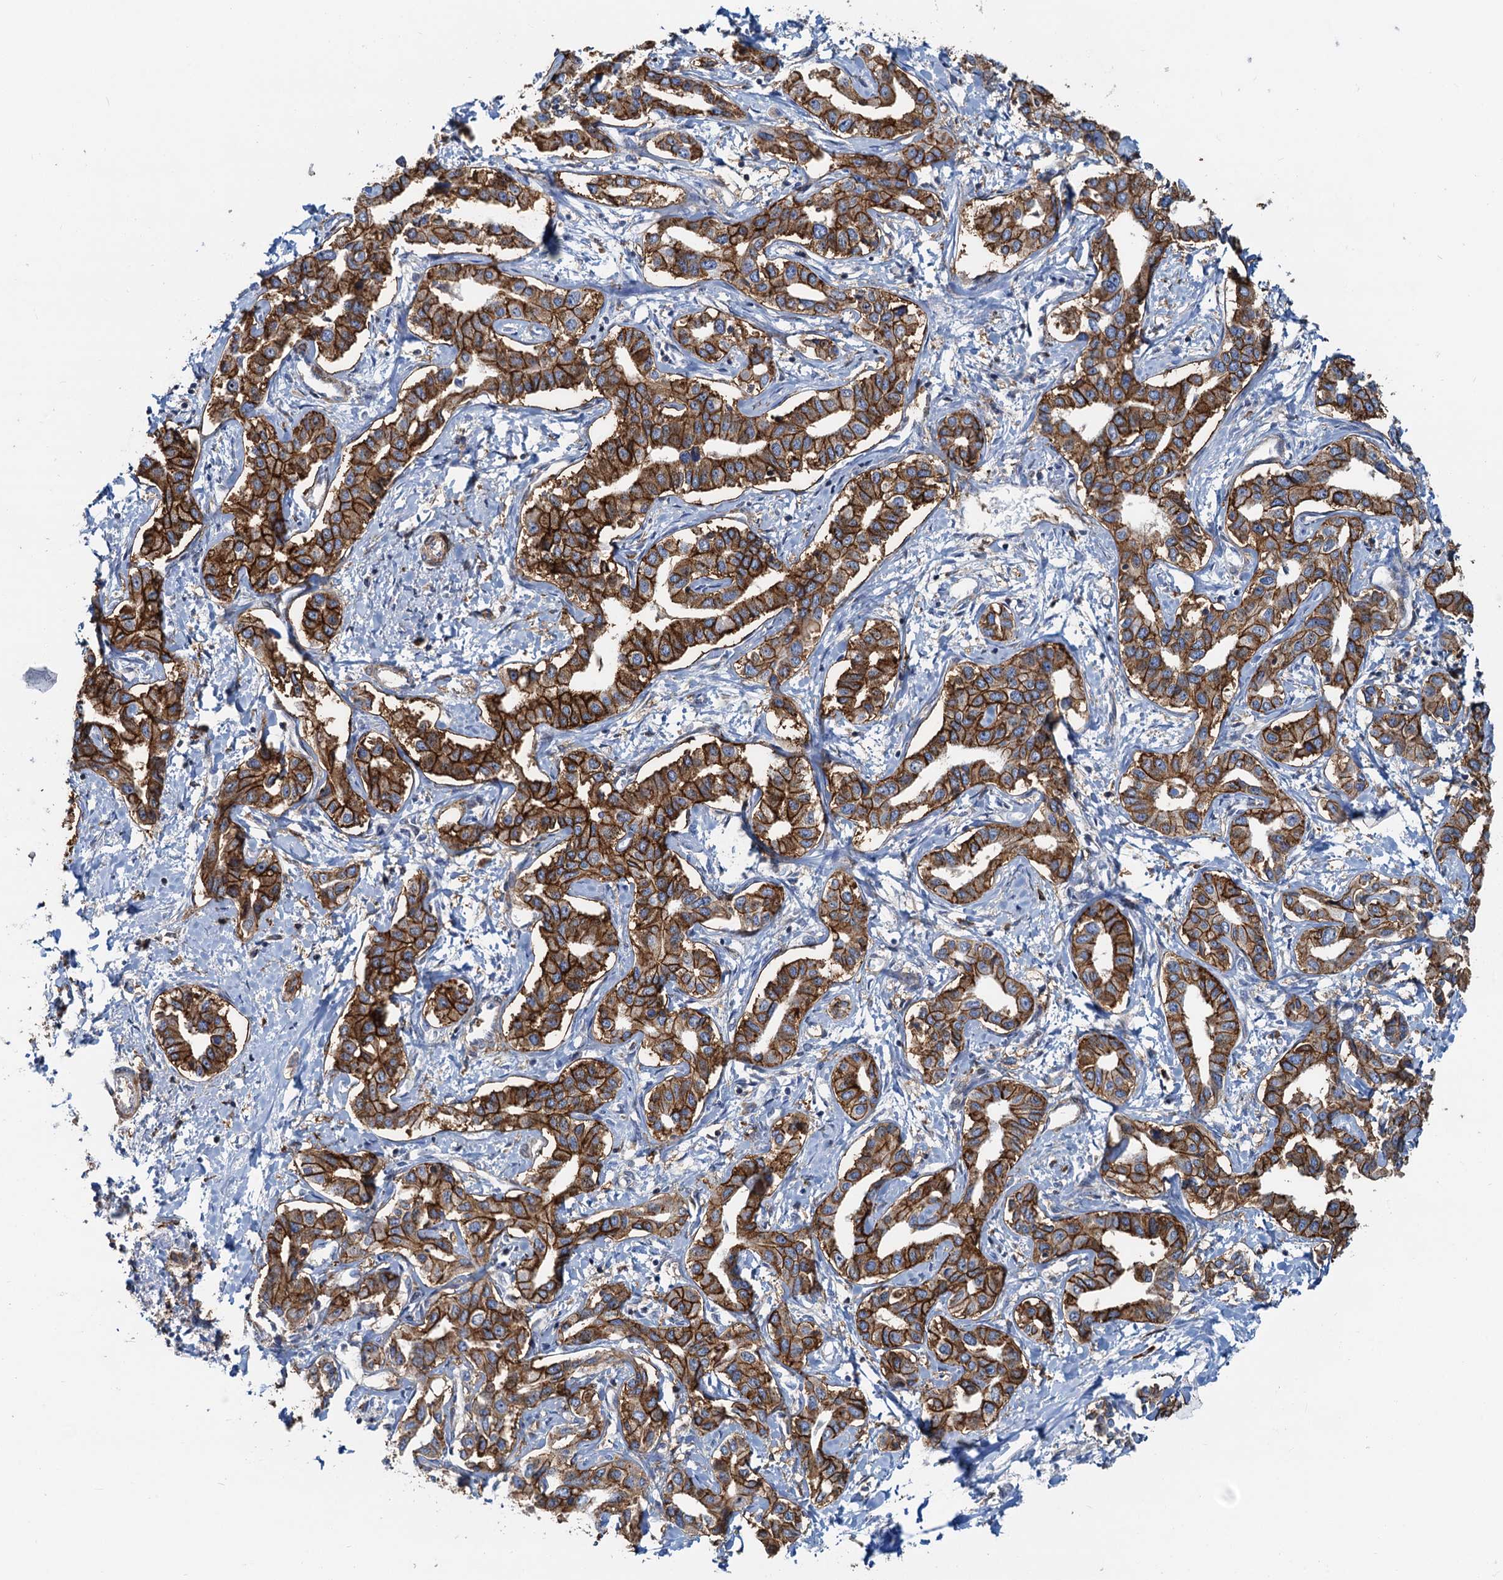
{"staining": {"intensity": "strong", "quantity": ">75%", "location": "cytoplasmic/membranous"}, "tissue": "liver cancer", "cell_type": "Tumor cells", "image_type": "cancer", "snomed": [{"axis": "morphology", "description": "Cholangiocarcinoma"}, {"axis": "topography", "description": "Liver"}], "caption": "This histopathology image reveals liver cholangiocarcinoma stained with IHC to label a protein in brown. The cytoplasmic/membranous of tumor cells show strong positivity for the protein. Nuclei are counter-stained blue.", "gene": "LNX2", "patient": {"sex": "male", "age": 59}}